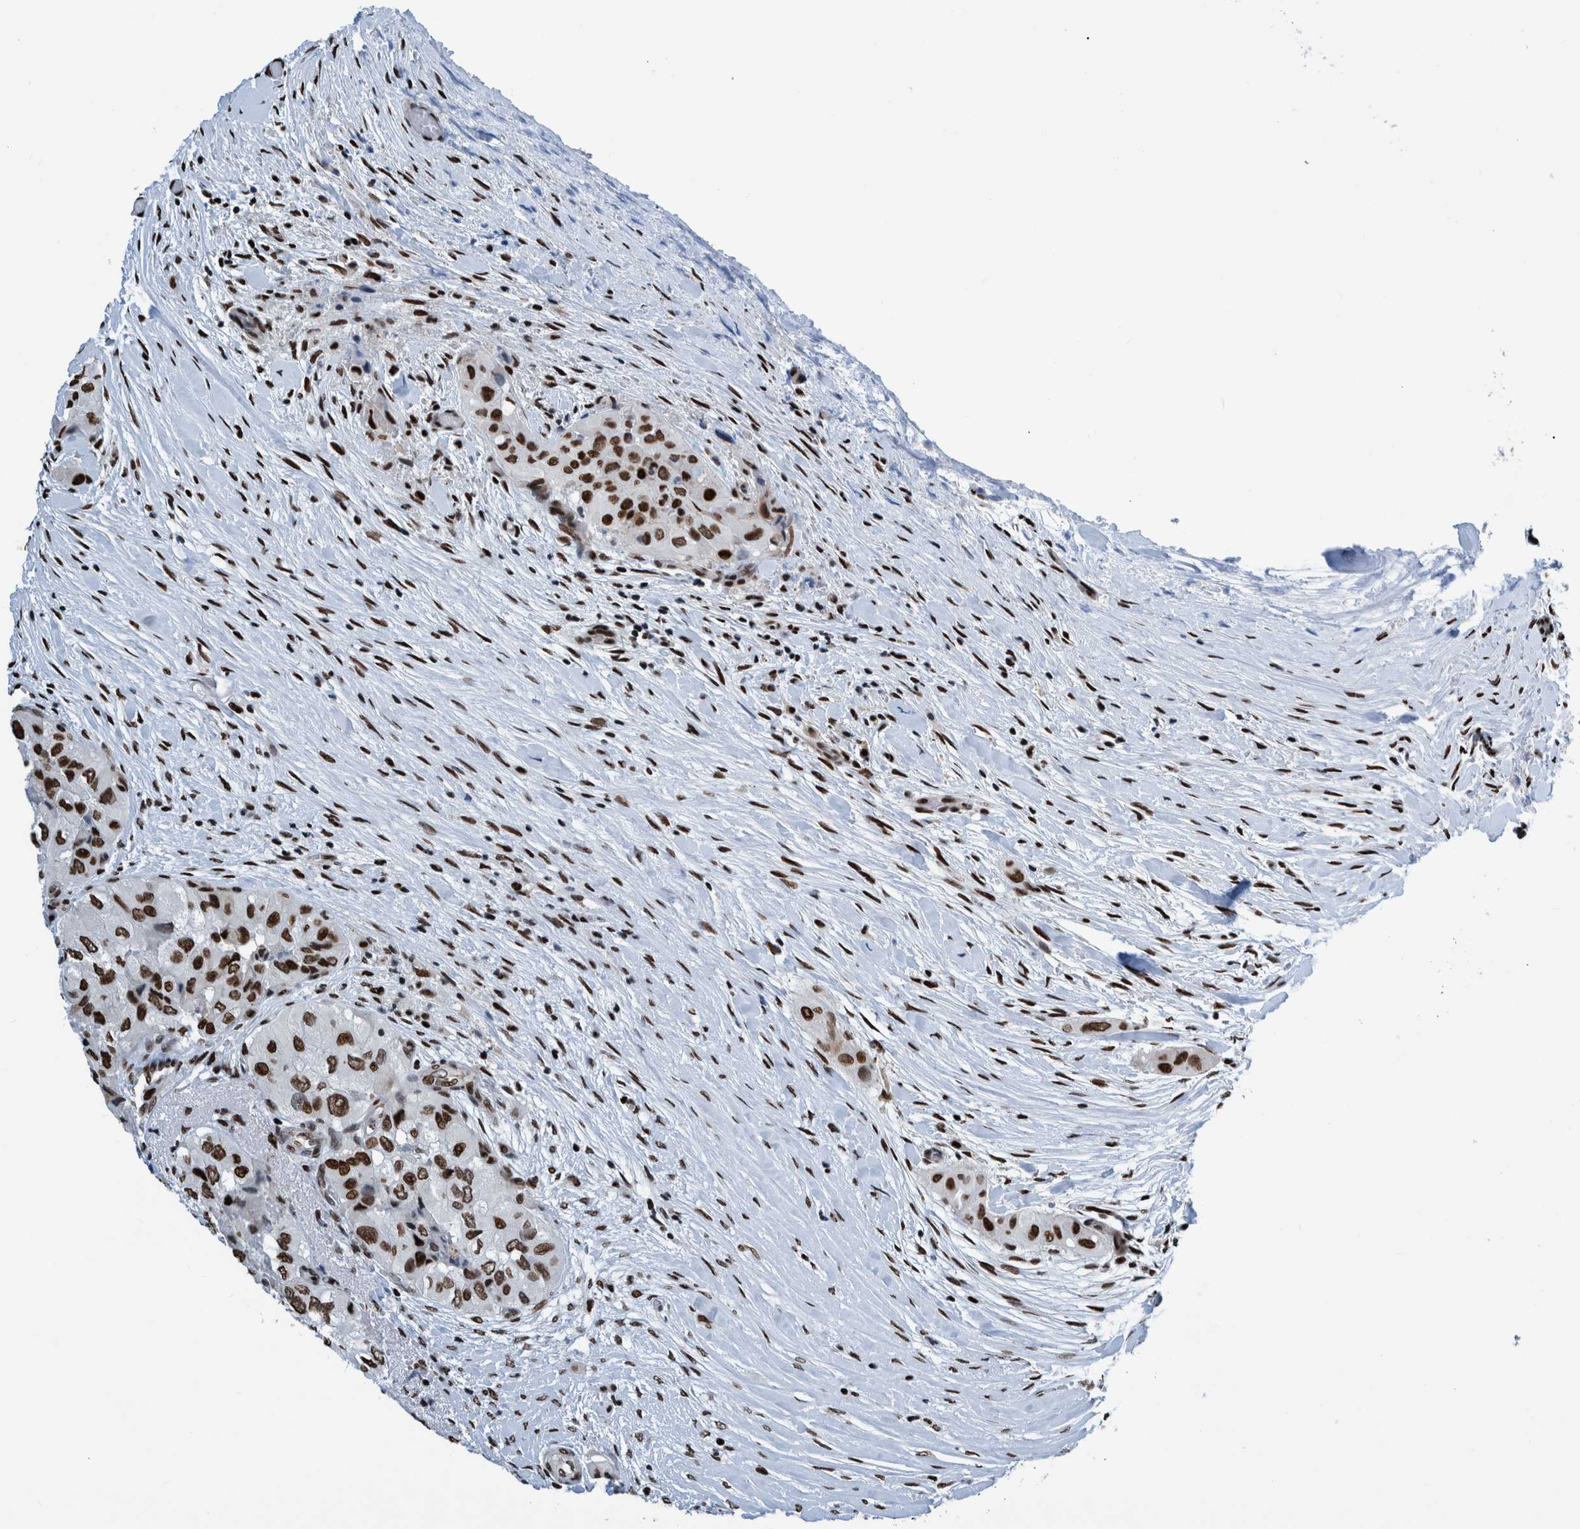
{"staining": {"intensity": "strong", "quantity": ">75%", "location": "nuclear"}, "tissue": "thyroid cancer", "cell_type": "Tumor cells", "image_type": "cancer", "snomed": [{"axis": "morphology", "description": "Papillary adenocarcinoma, NOS"}, {"axis": "topography", "description": "Thyroid gland"}], "caption": "Protein expression analysis of thyroid cancer reveals strong nuclear expression in about >75% of tumor cells. (brown staining indicates protein expression, while blue staining denotes nuclei).", "gene": "HEATR9", "patient": {"sex": "female", "age": 59}}